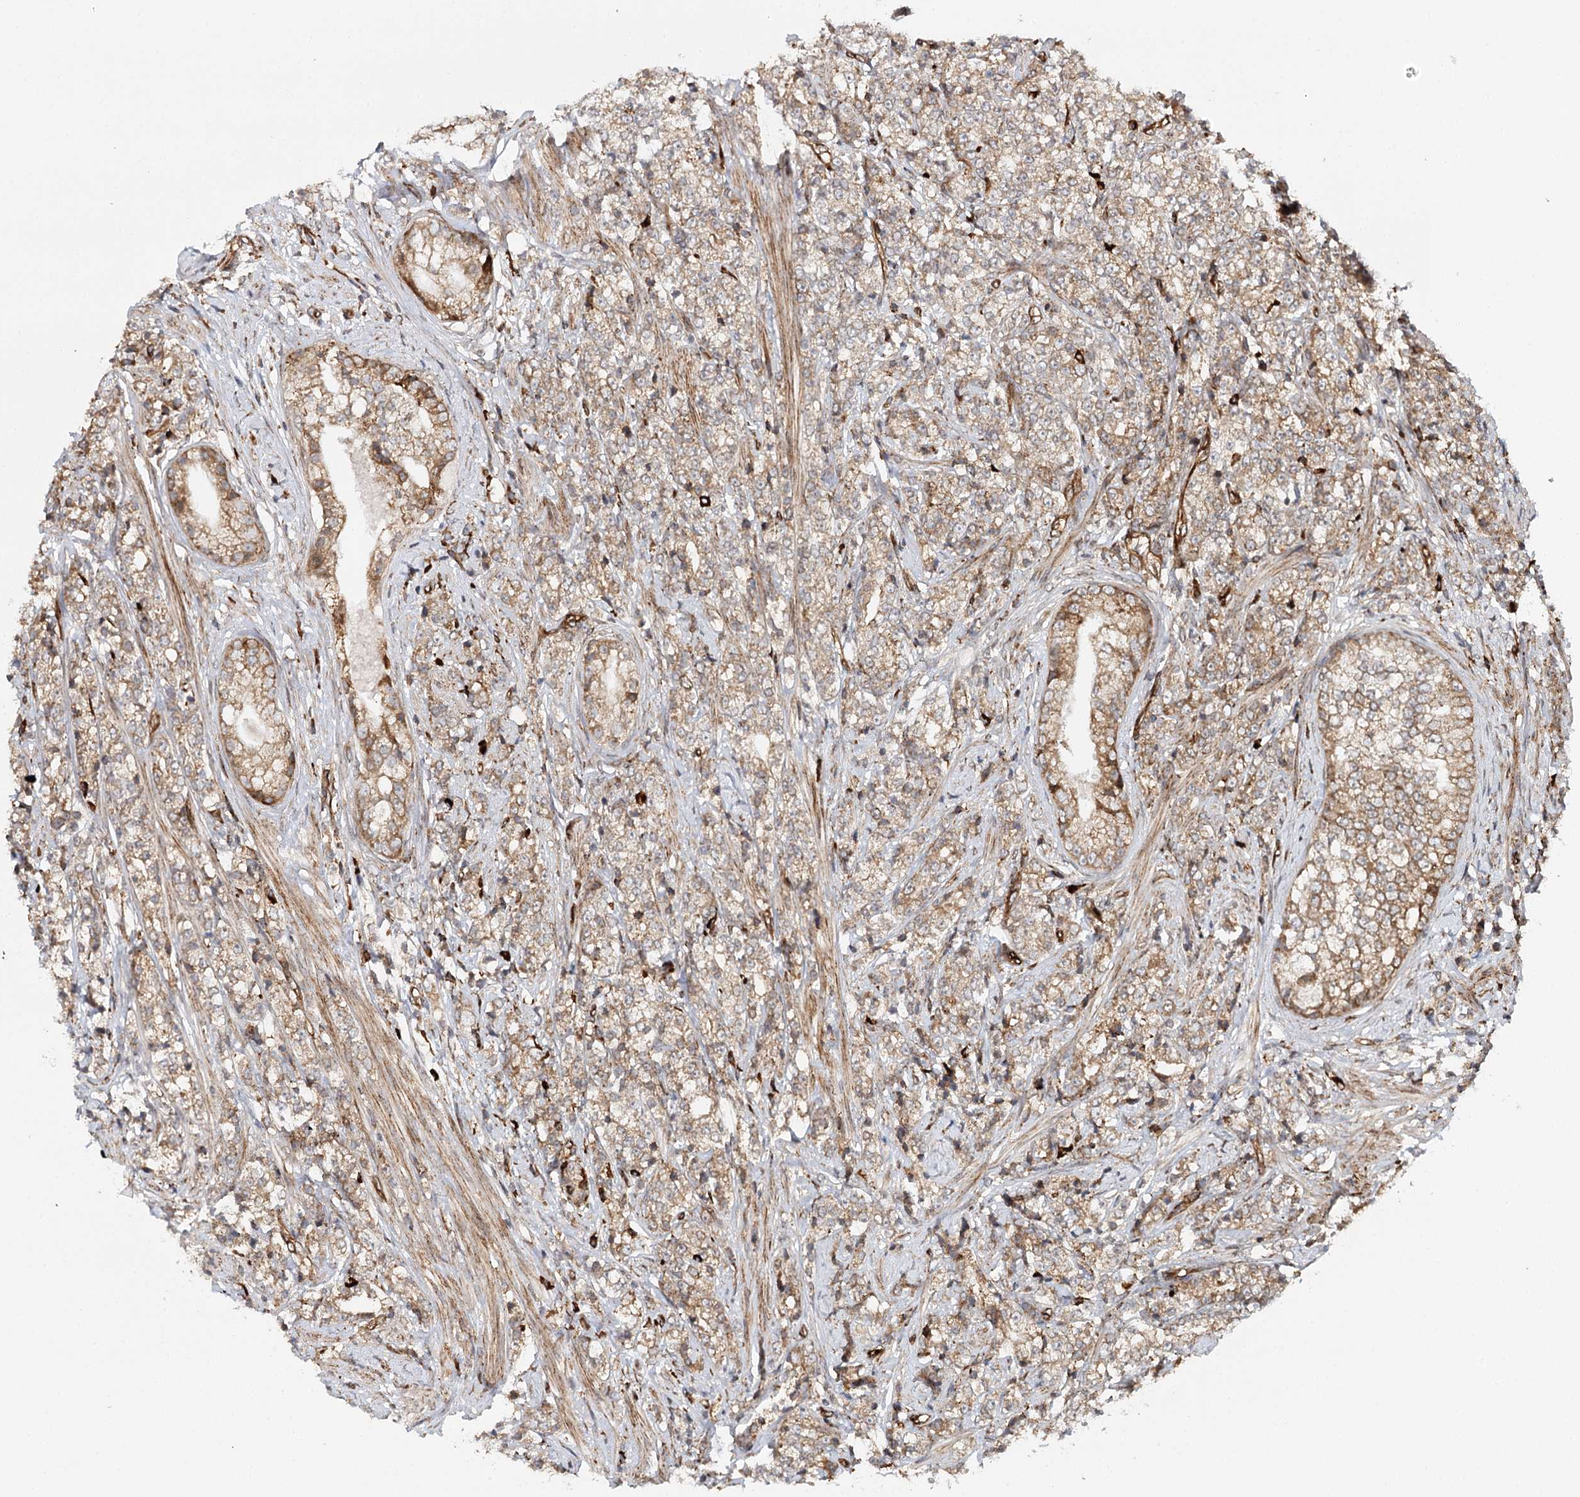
{"staining": {"intensity": "moderate", "quantity": ">75%", "location": "cytoplasmic/membranous"}, "tissue": "prostate cancer", "cell_type": "Tumor cells", "image_type": "cancer", "snomed": [{"axis": "morphology", "description": "Adenocarcinoma, High grade"}, {"axis": "topography", "description": "Prostate"}], "caption": "DAB (3,3'-diaminobenzidine) immunohistochemical staining of prostate cancer displays moderate cytoplasmic/membranous protein positivity in approximately >75% of tumor cells.", "gene": "MKNK1", "patient": {"sex": "male", "age": 69}}